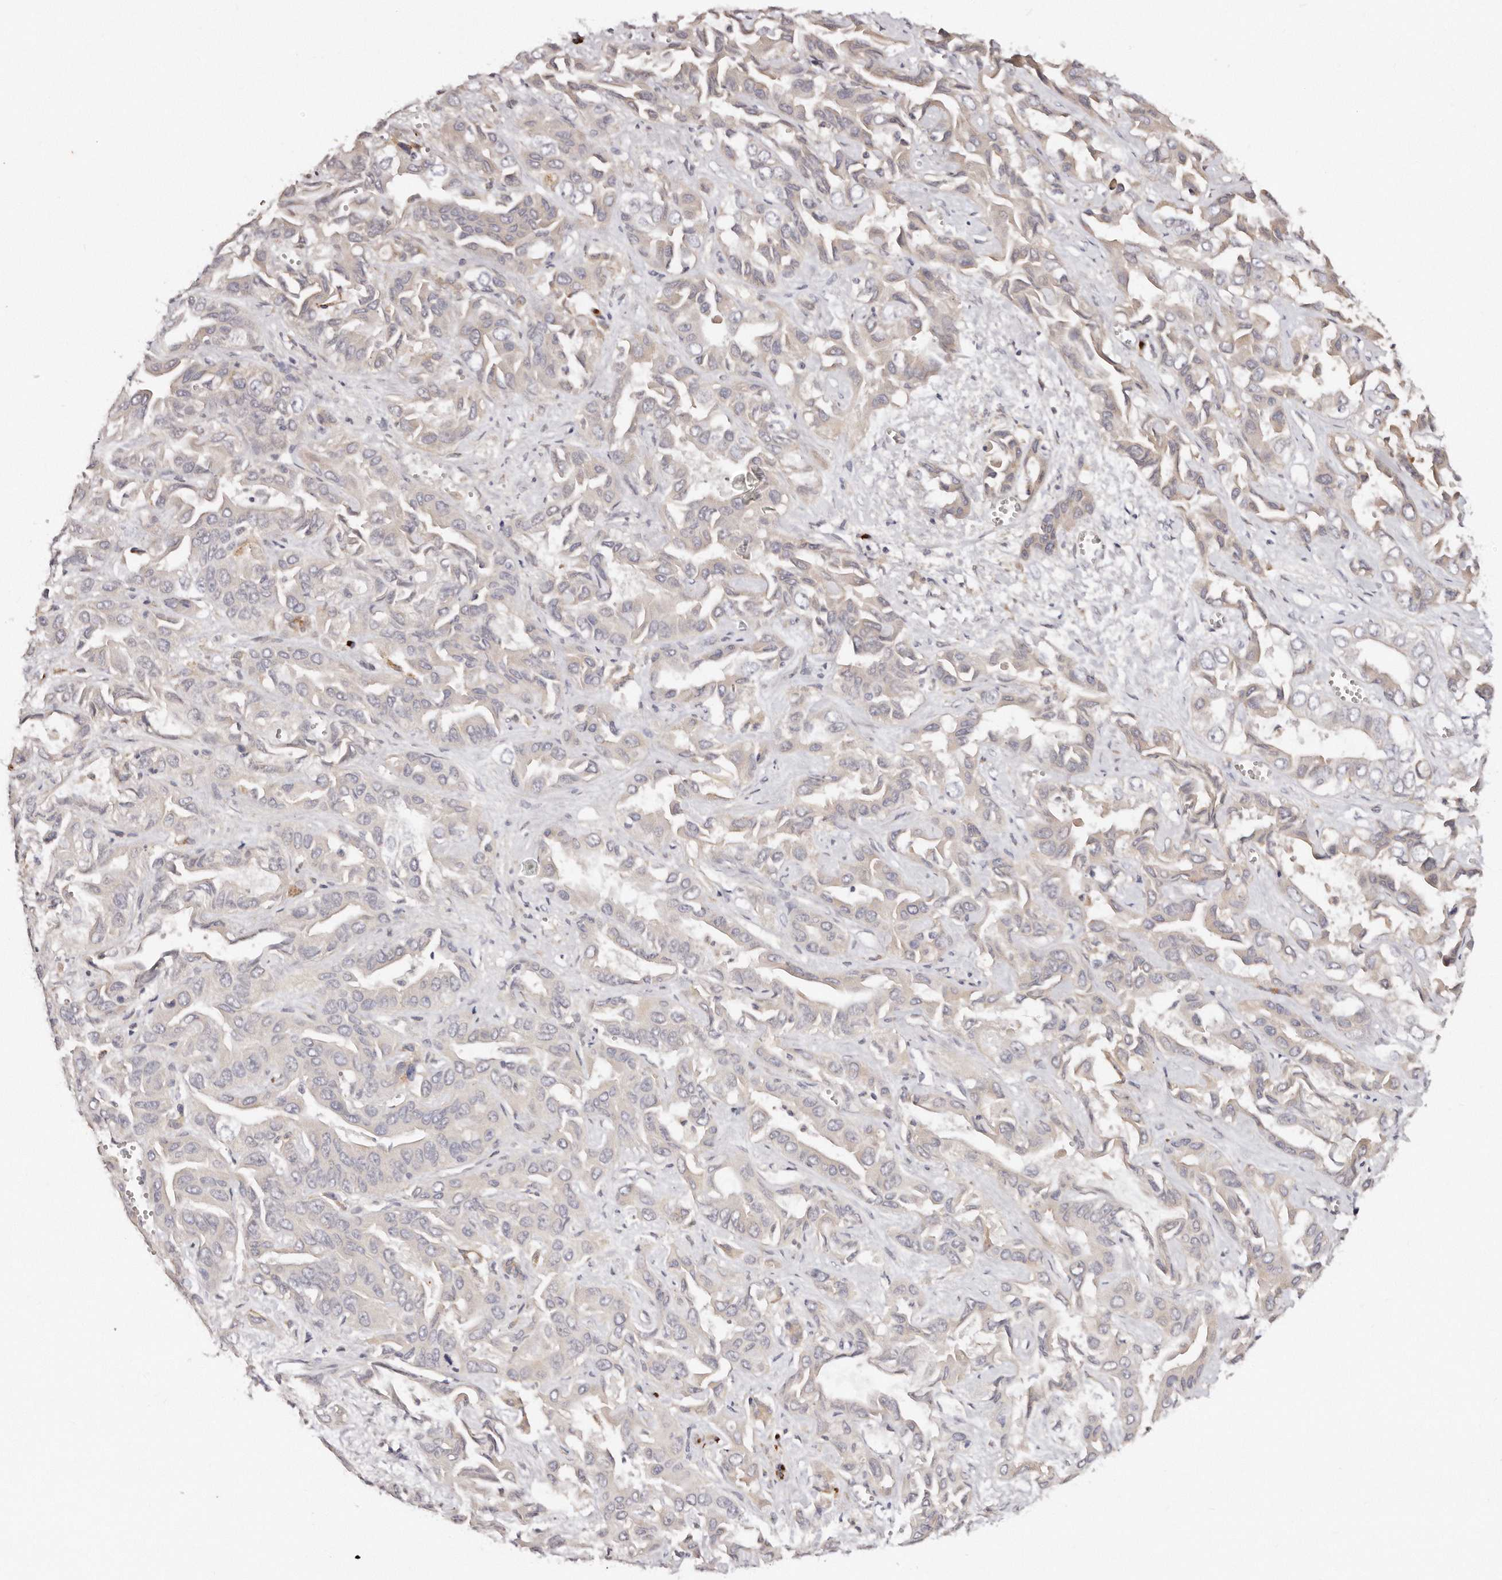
{"staining": {"intensity": "negative", "quantity": "none", "location": "none"}, "tissue": "liver cancer", "cell_type": "Tumor cells", "image_type": "cancer", "snomed": [{"axis": "morphology", "description": "Cholangiocarcinoma"}, {"axis": "topography", "description": "Liver"}], "caption": "Liver cholangiocarcinoma was stained to show a protein in brown. There is no significant staining in tumor cells.", "gene": "DACT2", "patient": {"sex": "female", "age": 52}}